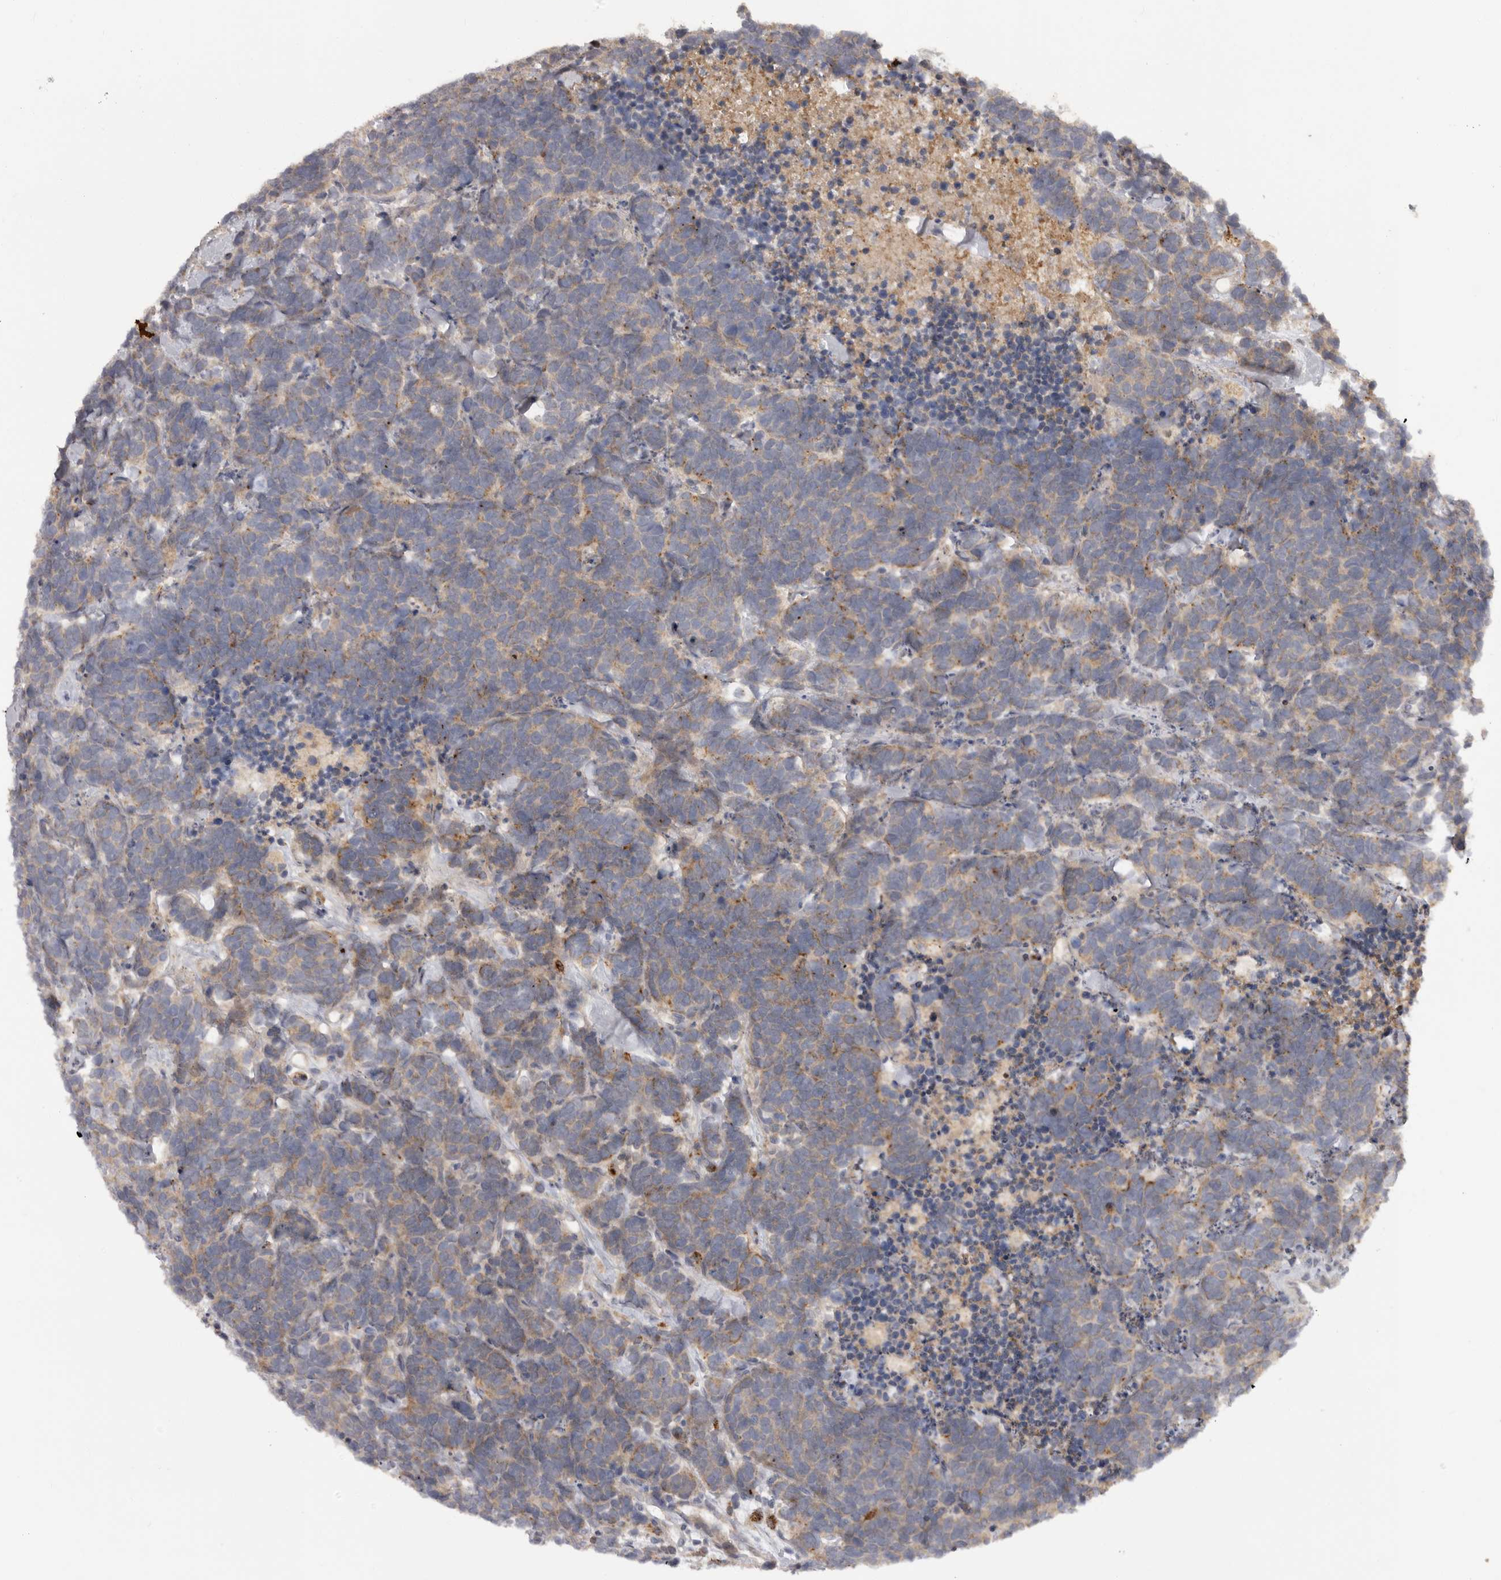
{"staining": {"intensity": "weak", "quantity": "25%-75%", "location": "cytoplasmic/membranous"}, "tissue": "carcinoid", "cell_type": "Tumor cells", "image_type": "cancer", "snomed": [{"axis": "morphology", "description": "Carcinoma, NOS"}, {"axis": "morphology", "description": "Carcinoid, malignant, NOS"}, {"axis": "topography", "description": "Urinary bladder"}], "caption": "Carcinoma stained with immunohistochemistry (IHC) reveals weak cytoplasmic/membranous positivity in about 25%-75% of tumor cells.", "gene": "DHDDS", "patient": {"sex": "male", "age": 57}}